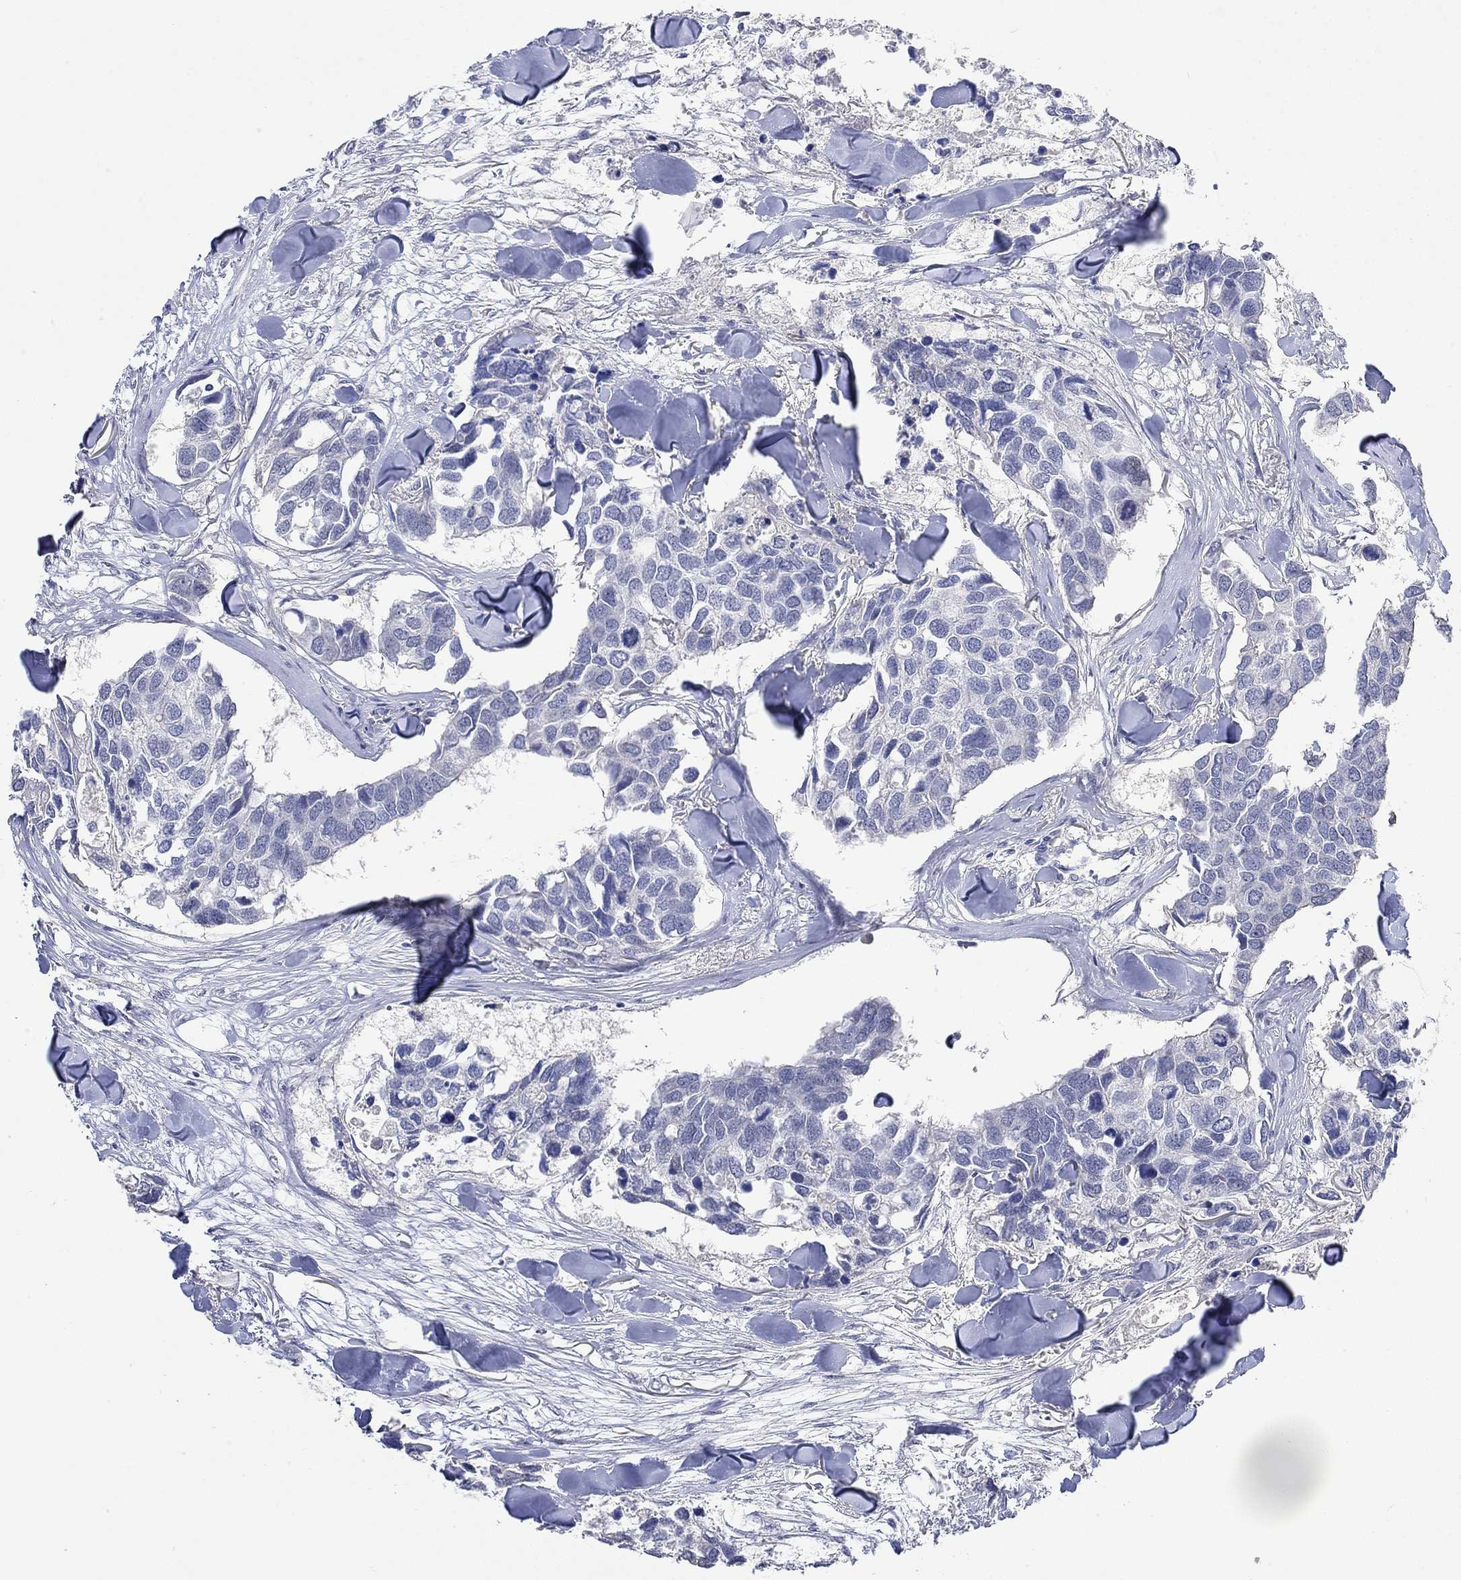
{"staining": {"intensity": "negative", "quantity": "none", "location": "none"}, "tissue": "breast cancer", "cell_type": "Tumor cells", "image_type": "cancer", "snomed": [{"axis": "morphology", "description": "Duct carcinoma"}, {"axis": "topography", "description": "Breast"}], "caption": "Tumor cells are negative for protein expression in human breast cancer.", "gene": "PNMA5", "patient": {"sex": "female", "age": 83}}